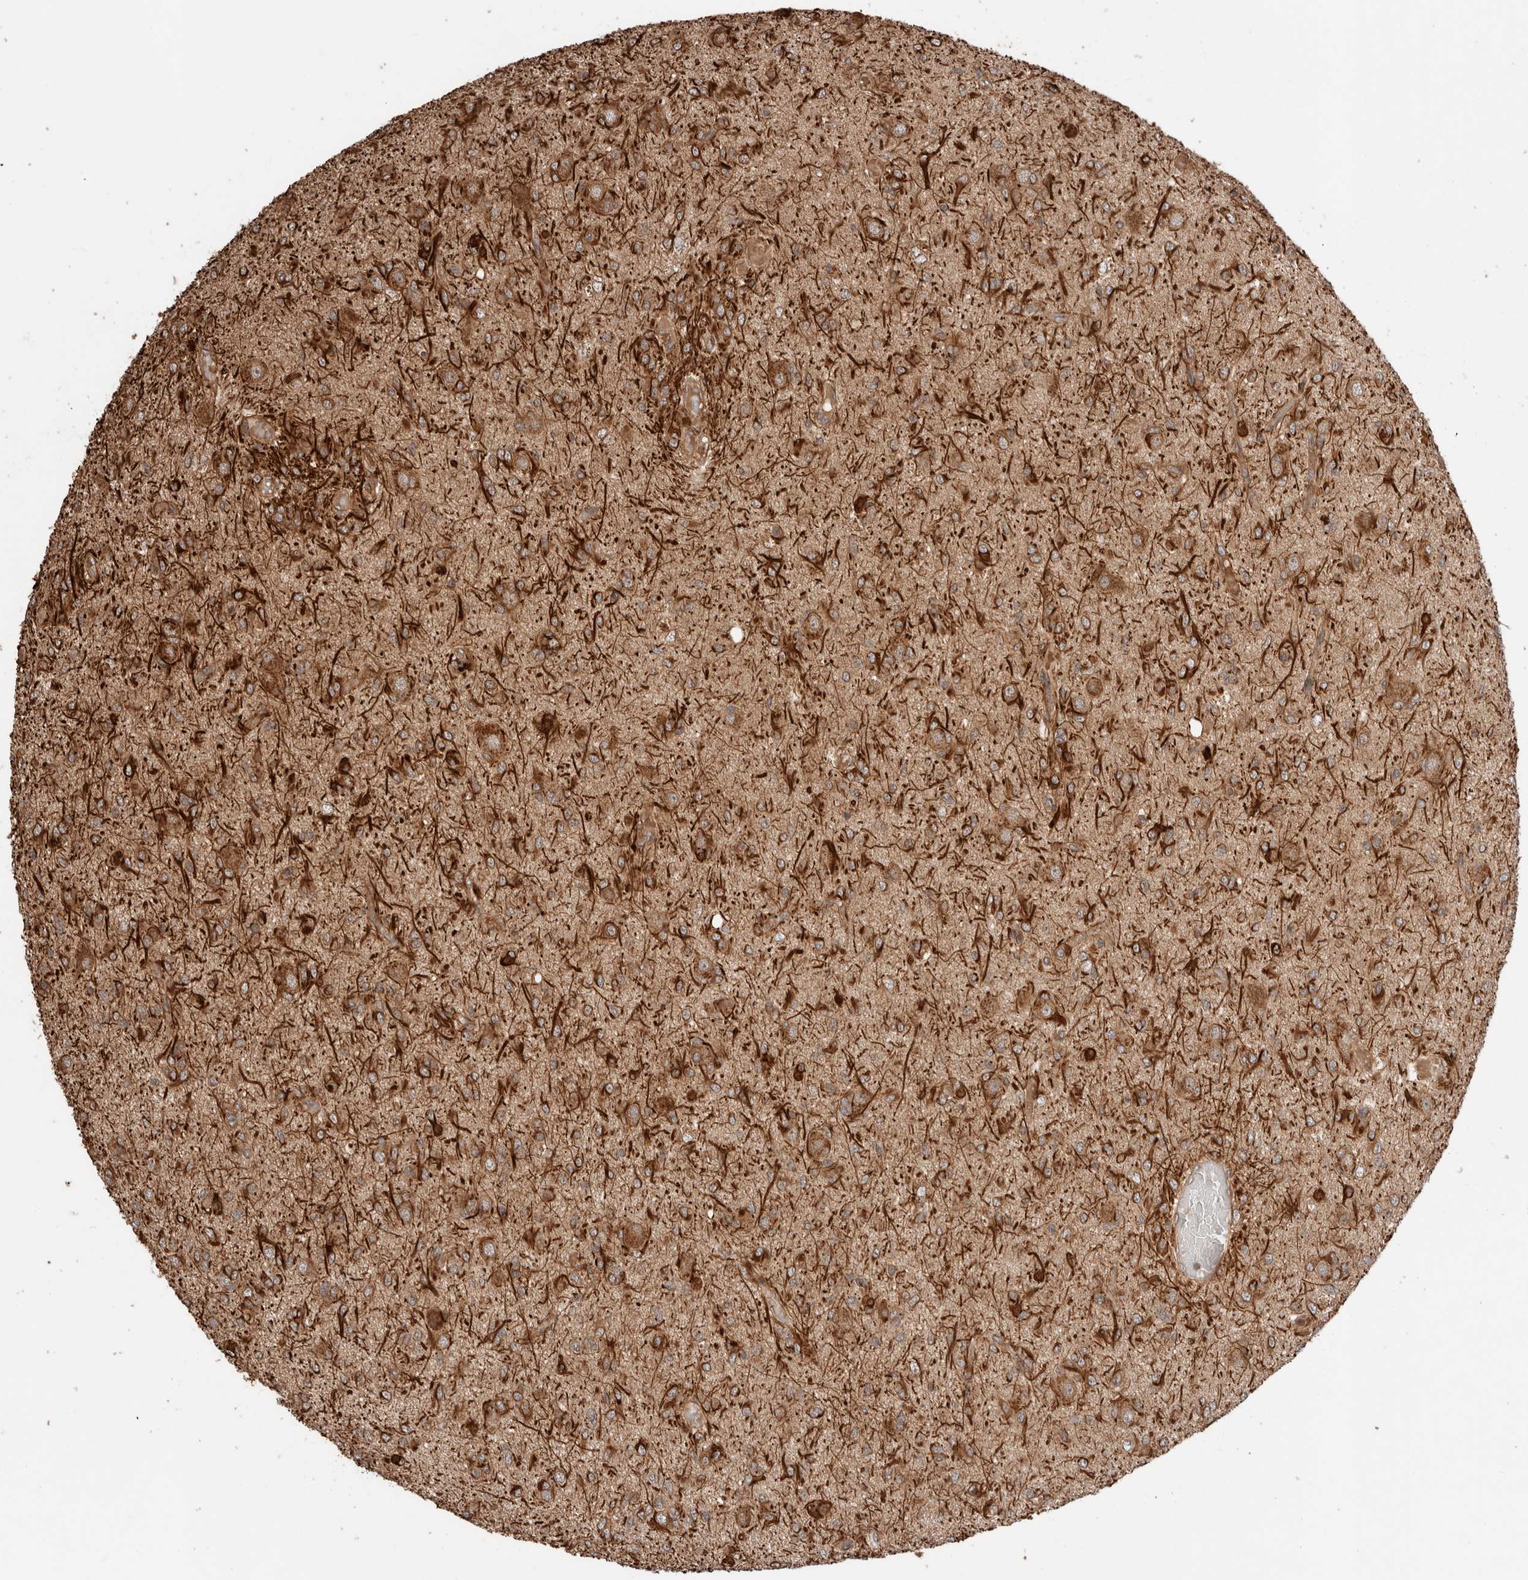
{"staining": {"intensity": "strong", "quantity": ">75%", "location": "cytoplasmic/membranous"}, "tissue": "glioma", "cell_type": "Tumor cells", "image_type": "cancer", "snomed": [{"axis": "morphology", "description": "Glioma, malignant, High grade"}, {"axis": "topography", "description": "Brain"}], "caption": "Human malignant high-grade glioma stained with a protein marker shows strong staining in tumor cells.", "gene": "ZNF649", "patient": {"sex": "female", "age": 59}}